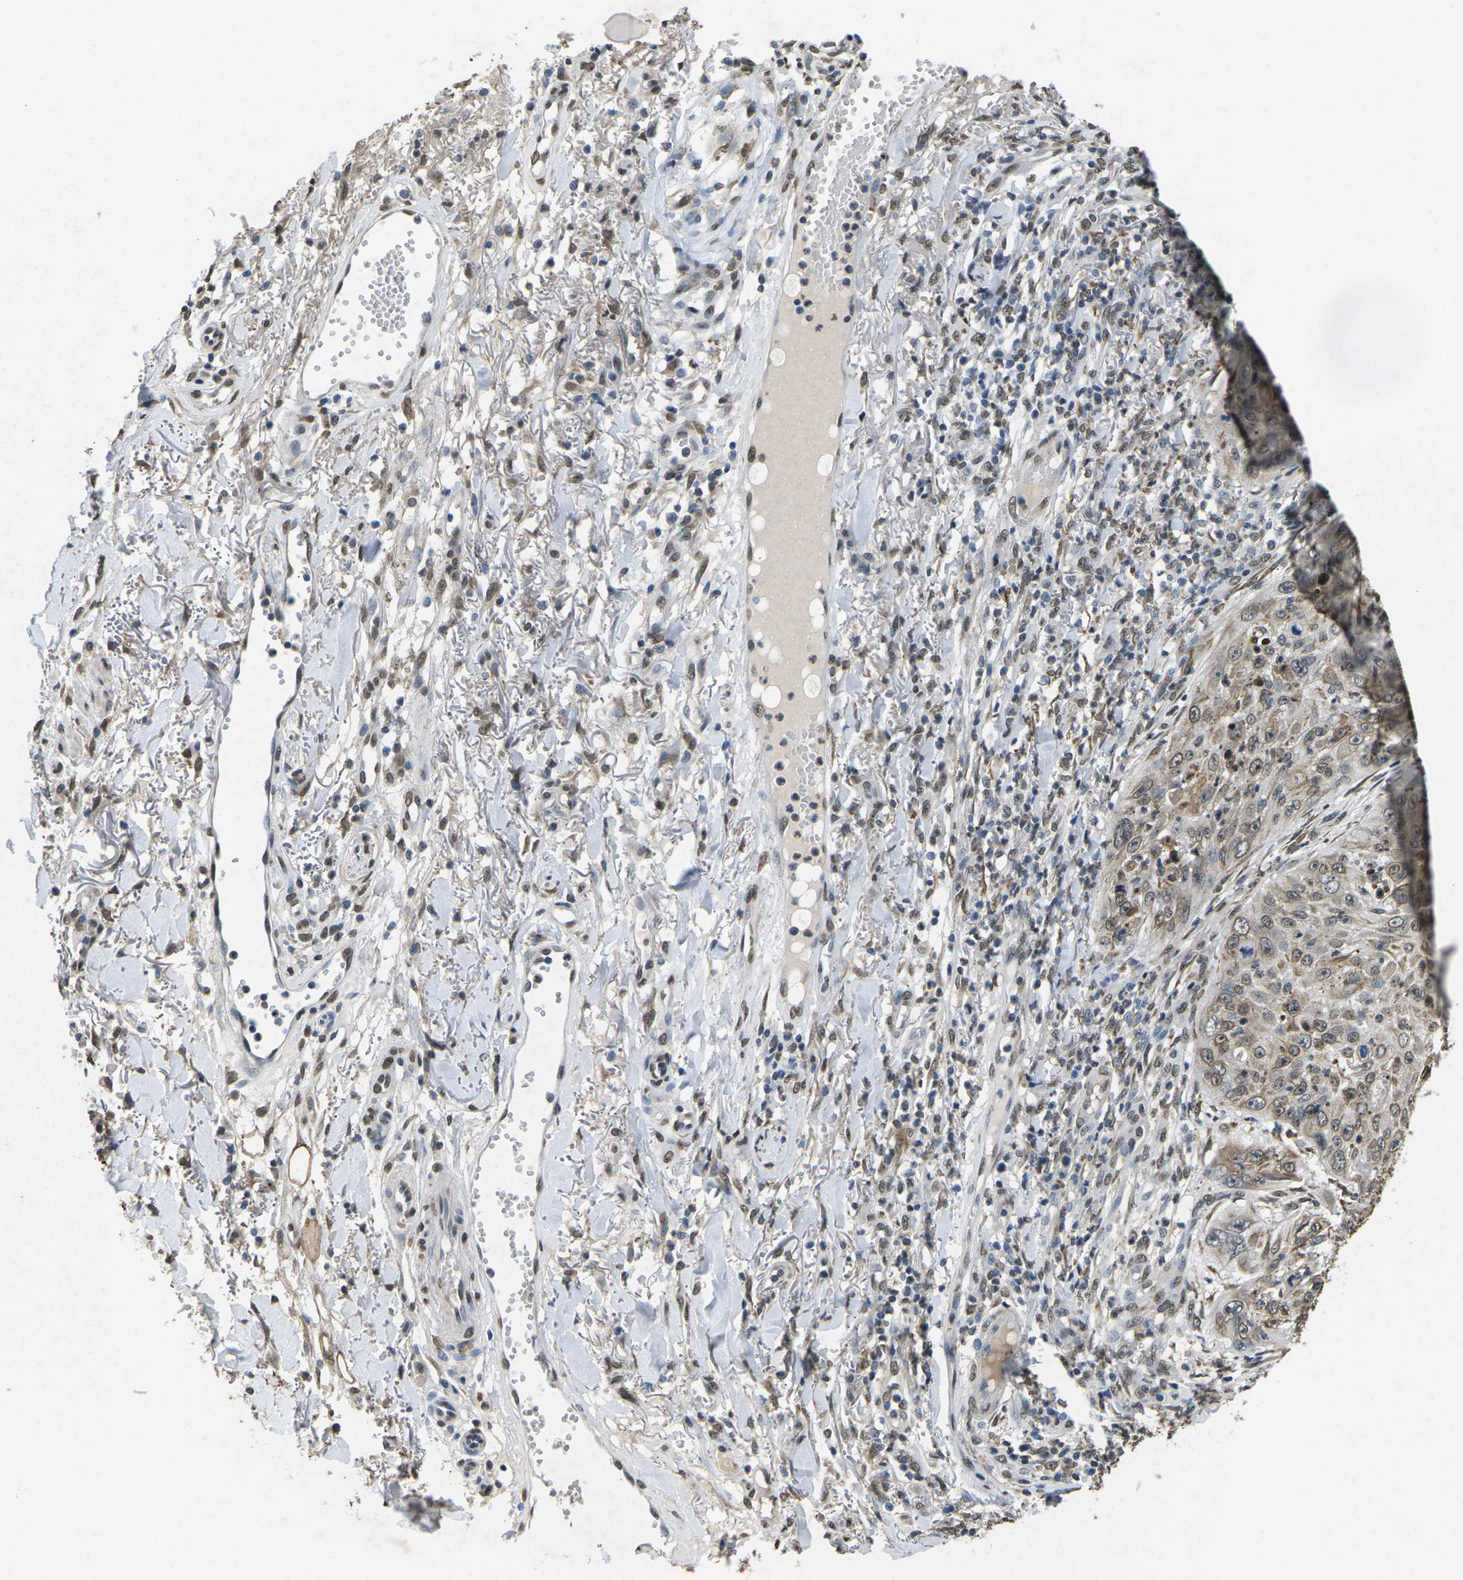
{"staining": {"intensity": "weak", "quantity": "25%-75%", "location": "cytoplasmic/membranous,nuclear"}, "tissue": "skin cancer", "cell_type": "Tumor cells", "image_type": "cancer", "snomed": [{"axis": "morphology", "description": "Squamous cell carcinoma, NOS"}, {"axis": "topography", "description": "Skin"}], "caption": "About 25%-75% of tumor cells in squamous cell carcinoma (skin) demonstrate weak cytoplasmic/membranous and nuclear protein staining as visualized by brown immunohistochemical staining.", "gene": "SCNN1B", "patient": {"sex": "female", "age": 80}}